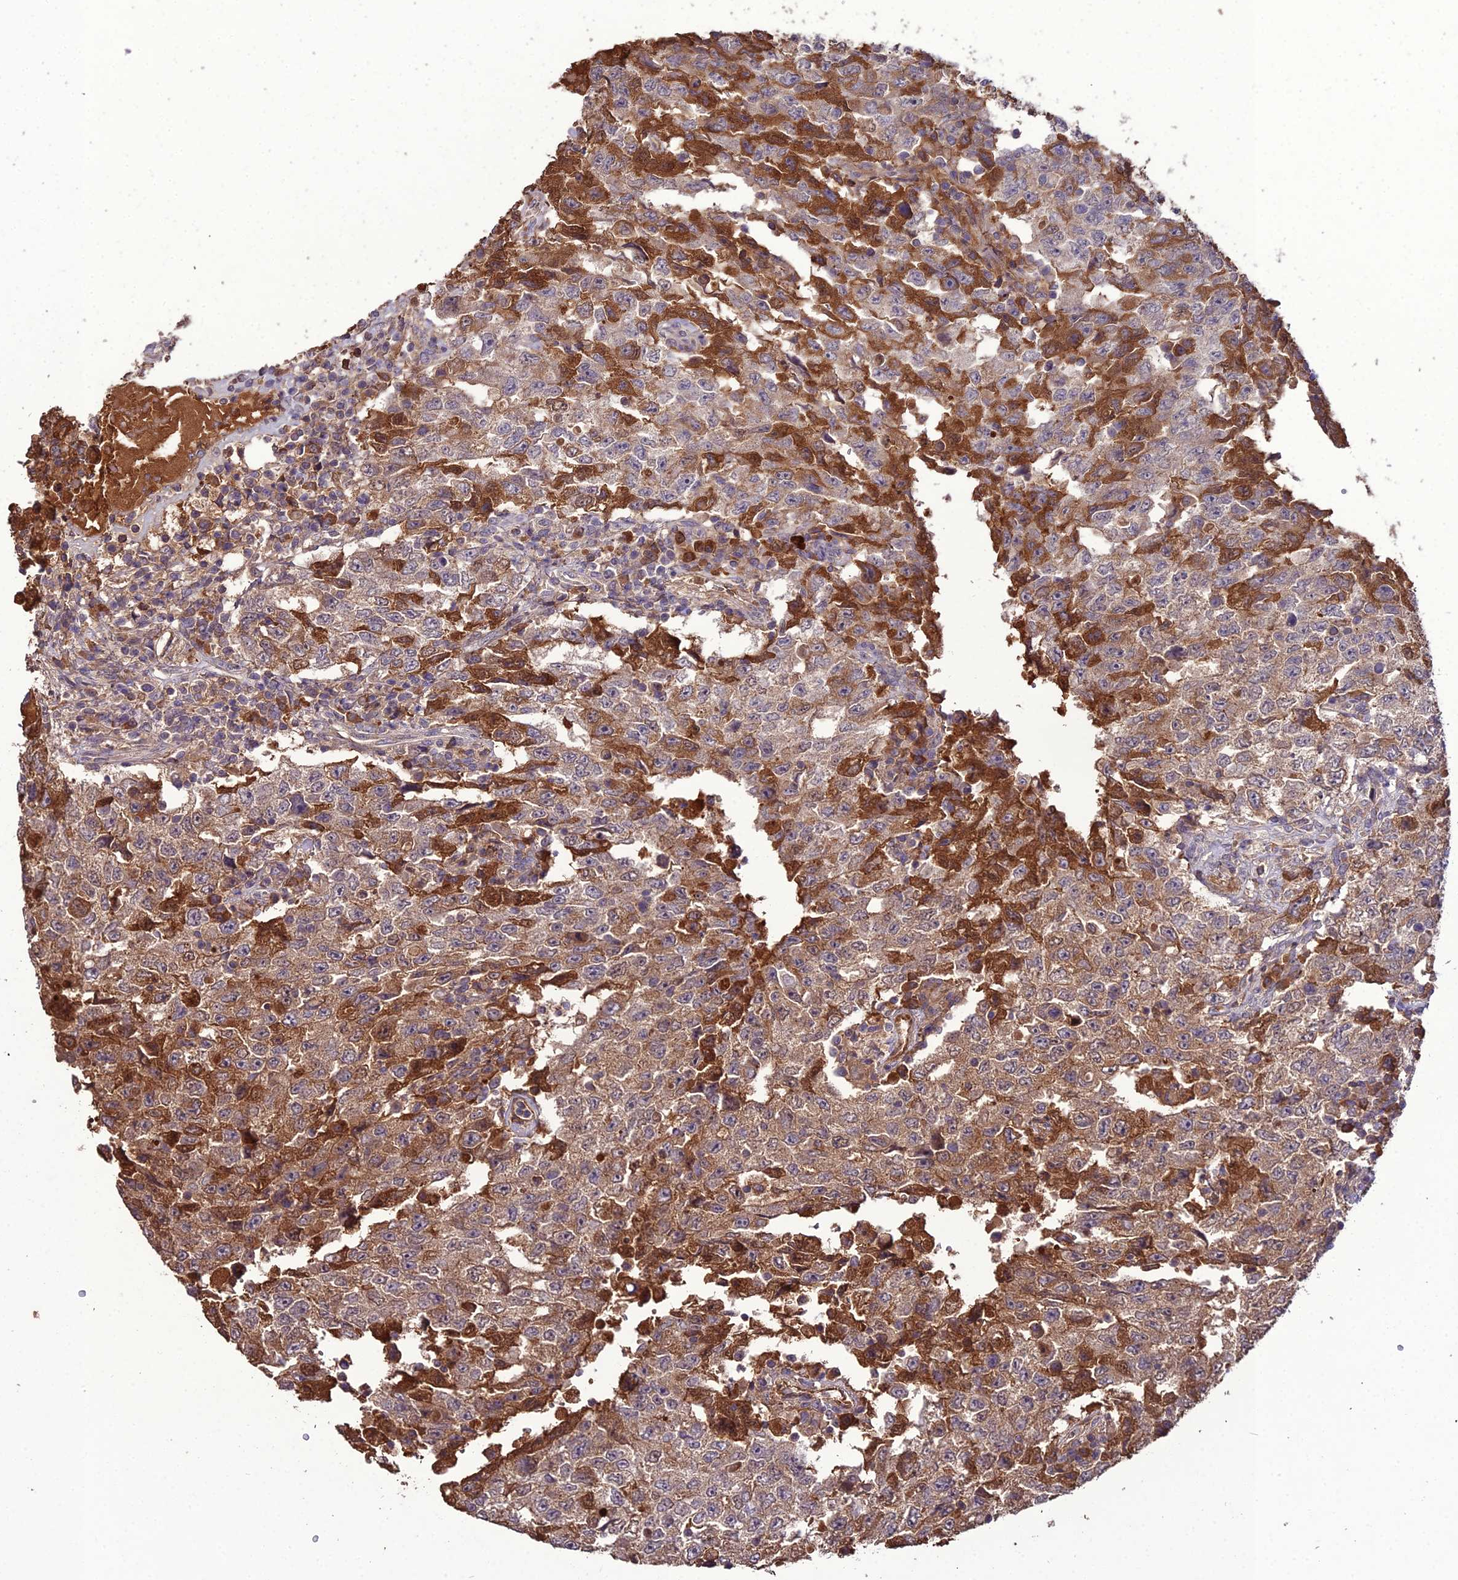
{"staining": {"intensity": "strong", "quantity": "25%-75%", "location": "cytoplasmic/membranous"}, "tissue": "testis cancer", "cell_type": "Tumor cells", "image_type": "cancer", "snomed": [{"axis": "morphology", "description": "Carcinoma, Embryonal, NOS"}, {"axis": "topography", "description": "Testis"}], "caption": "Testis embryonal carcinoma tissue shows strong cytoplasmic/membranous staining in approximately 25%-75% of tumor cells", "gene": "KCTD16", "patient": {"sex": "male", "age": 26}}